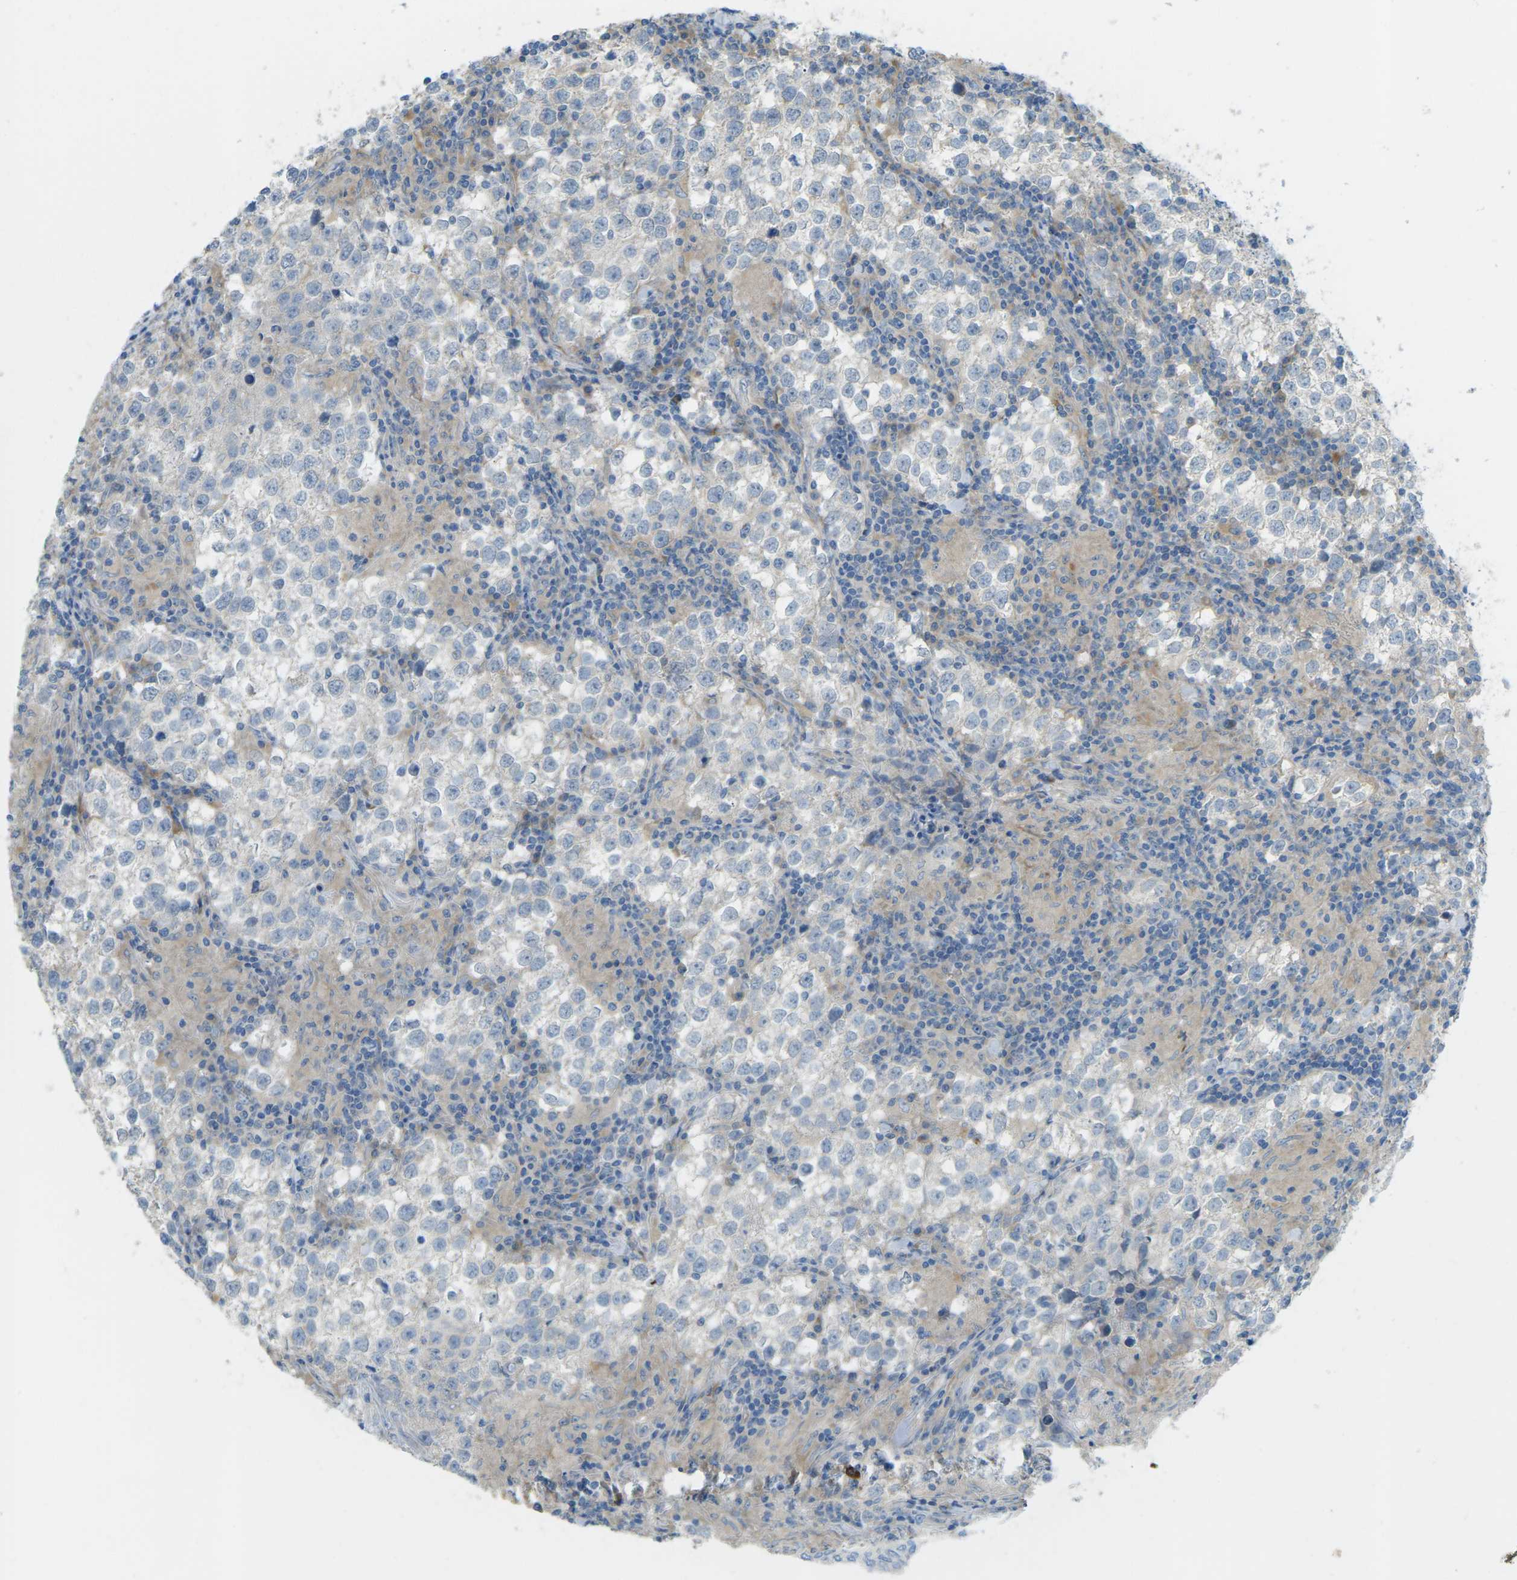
{"staining": {"intensity": "negative", "quantity": "none", "location": "none"}, "tissue": "testis cancer", "cell_type": "Tumor cells", "image_type": "cancer", "snomed": [{"axis": "morphology", "description": "Seminoma, NOS"}, {"axis": "morphology", "description": "Carcinoma, Embryonal, NOS"}, {"axis": "topography", "description": "Testis"}], "caption": "Testis cancer stained for a protein using immunohistochemistry reveals no staining tumor cells.", "gene": "MYLK4", "patient": {"sex": "male", "age": 36}}